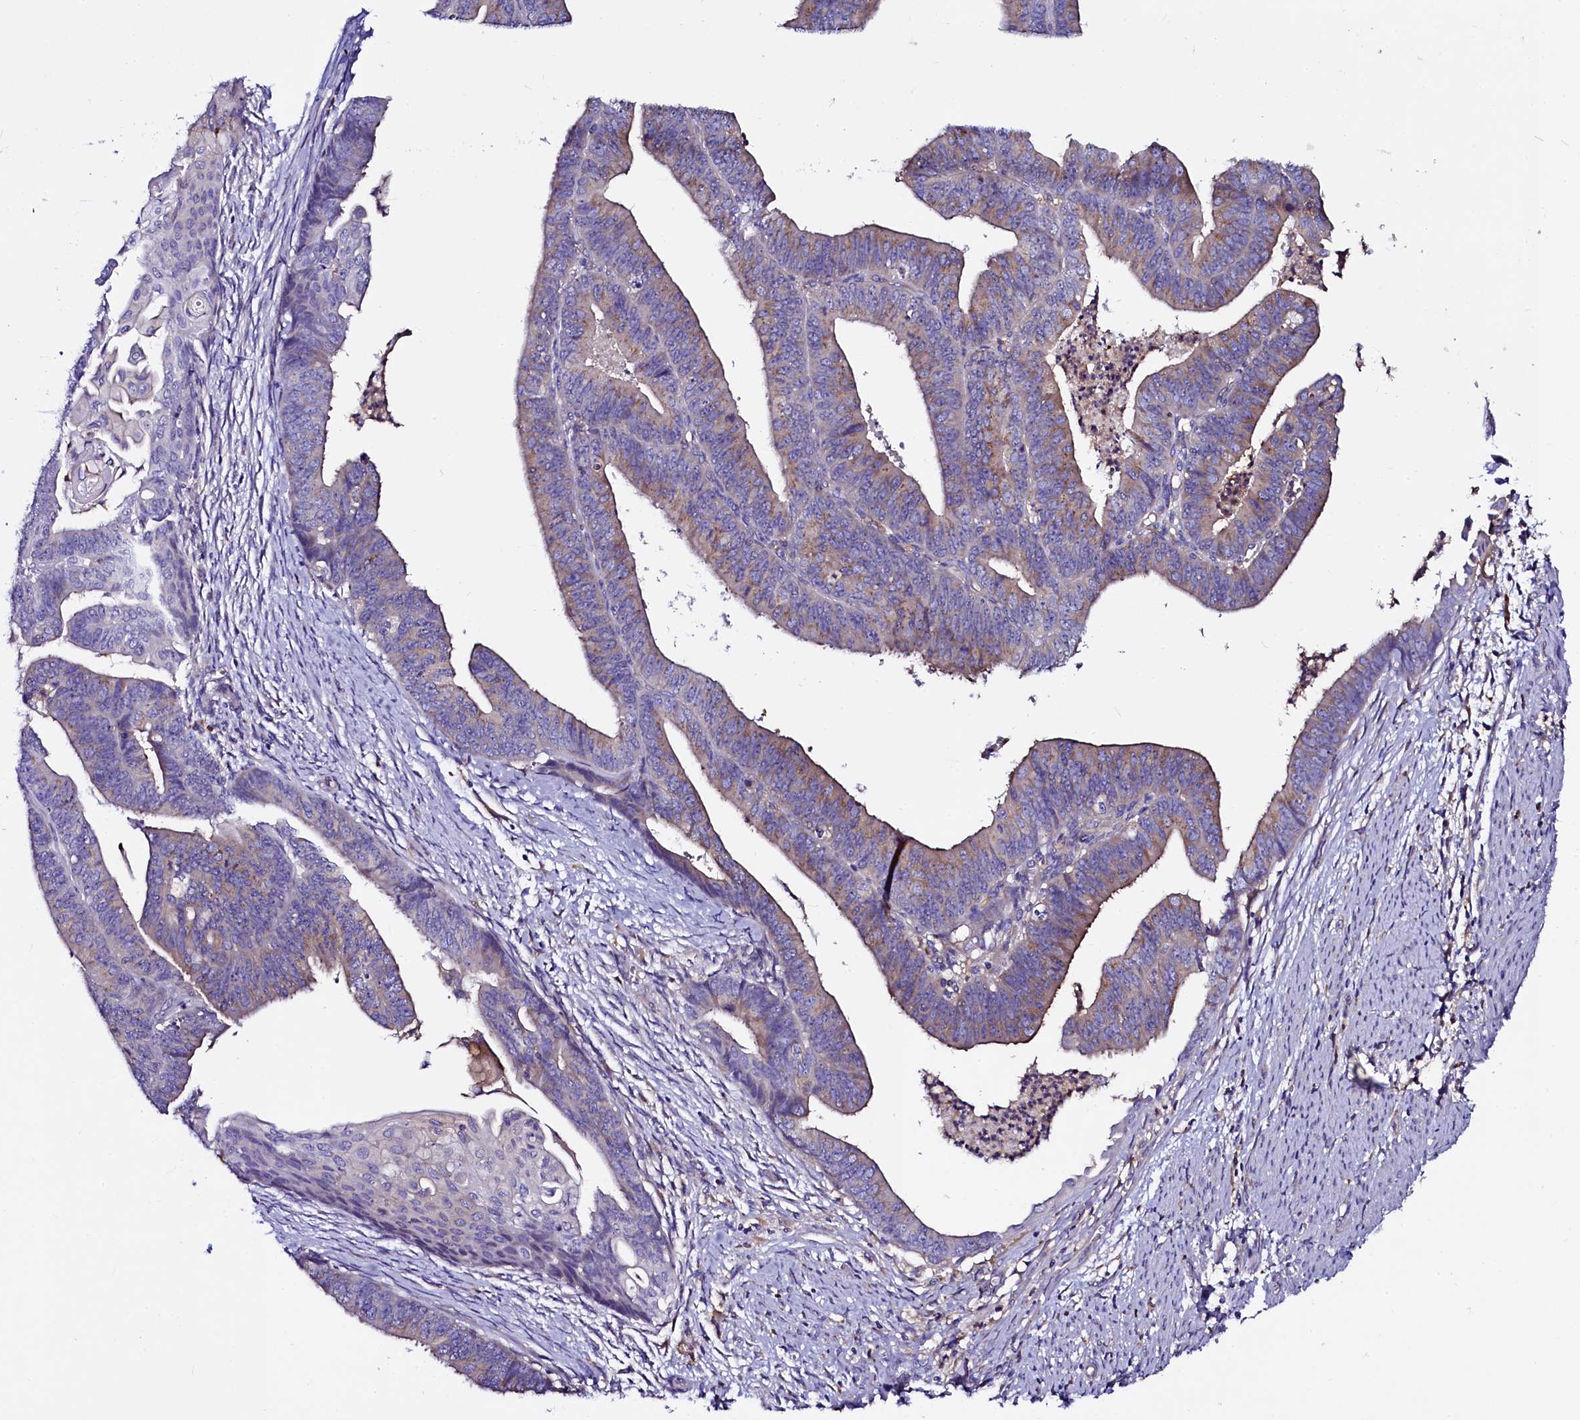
{"staining": {"intensity": "weak", "quantity": "25%-75%", "location": "cytoplasmic/membranous"}, "tissue": "endometrial cancer", "cell_type": "Tumor cells", "image_type": "cancer", "snomed": [{"axis": "morphology", "description": "Adenocarcinoma, NOS"}, {"axis": "topography", "description": "Endometrium"}], "caption": "A low amount of weak cytoplasmic/membranous positivity is seen in about 25%-75% of tumor cells in endometrial cancer (adenocarcinoma) tissue. Ihc stains the protein in brown and the nuclei are stained blue.", "gene": "OTOL1", "patient": {"sex": "female", "age": 73}}